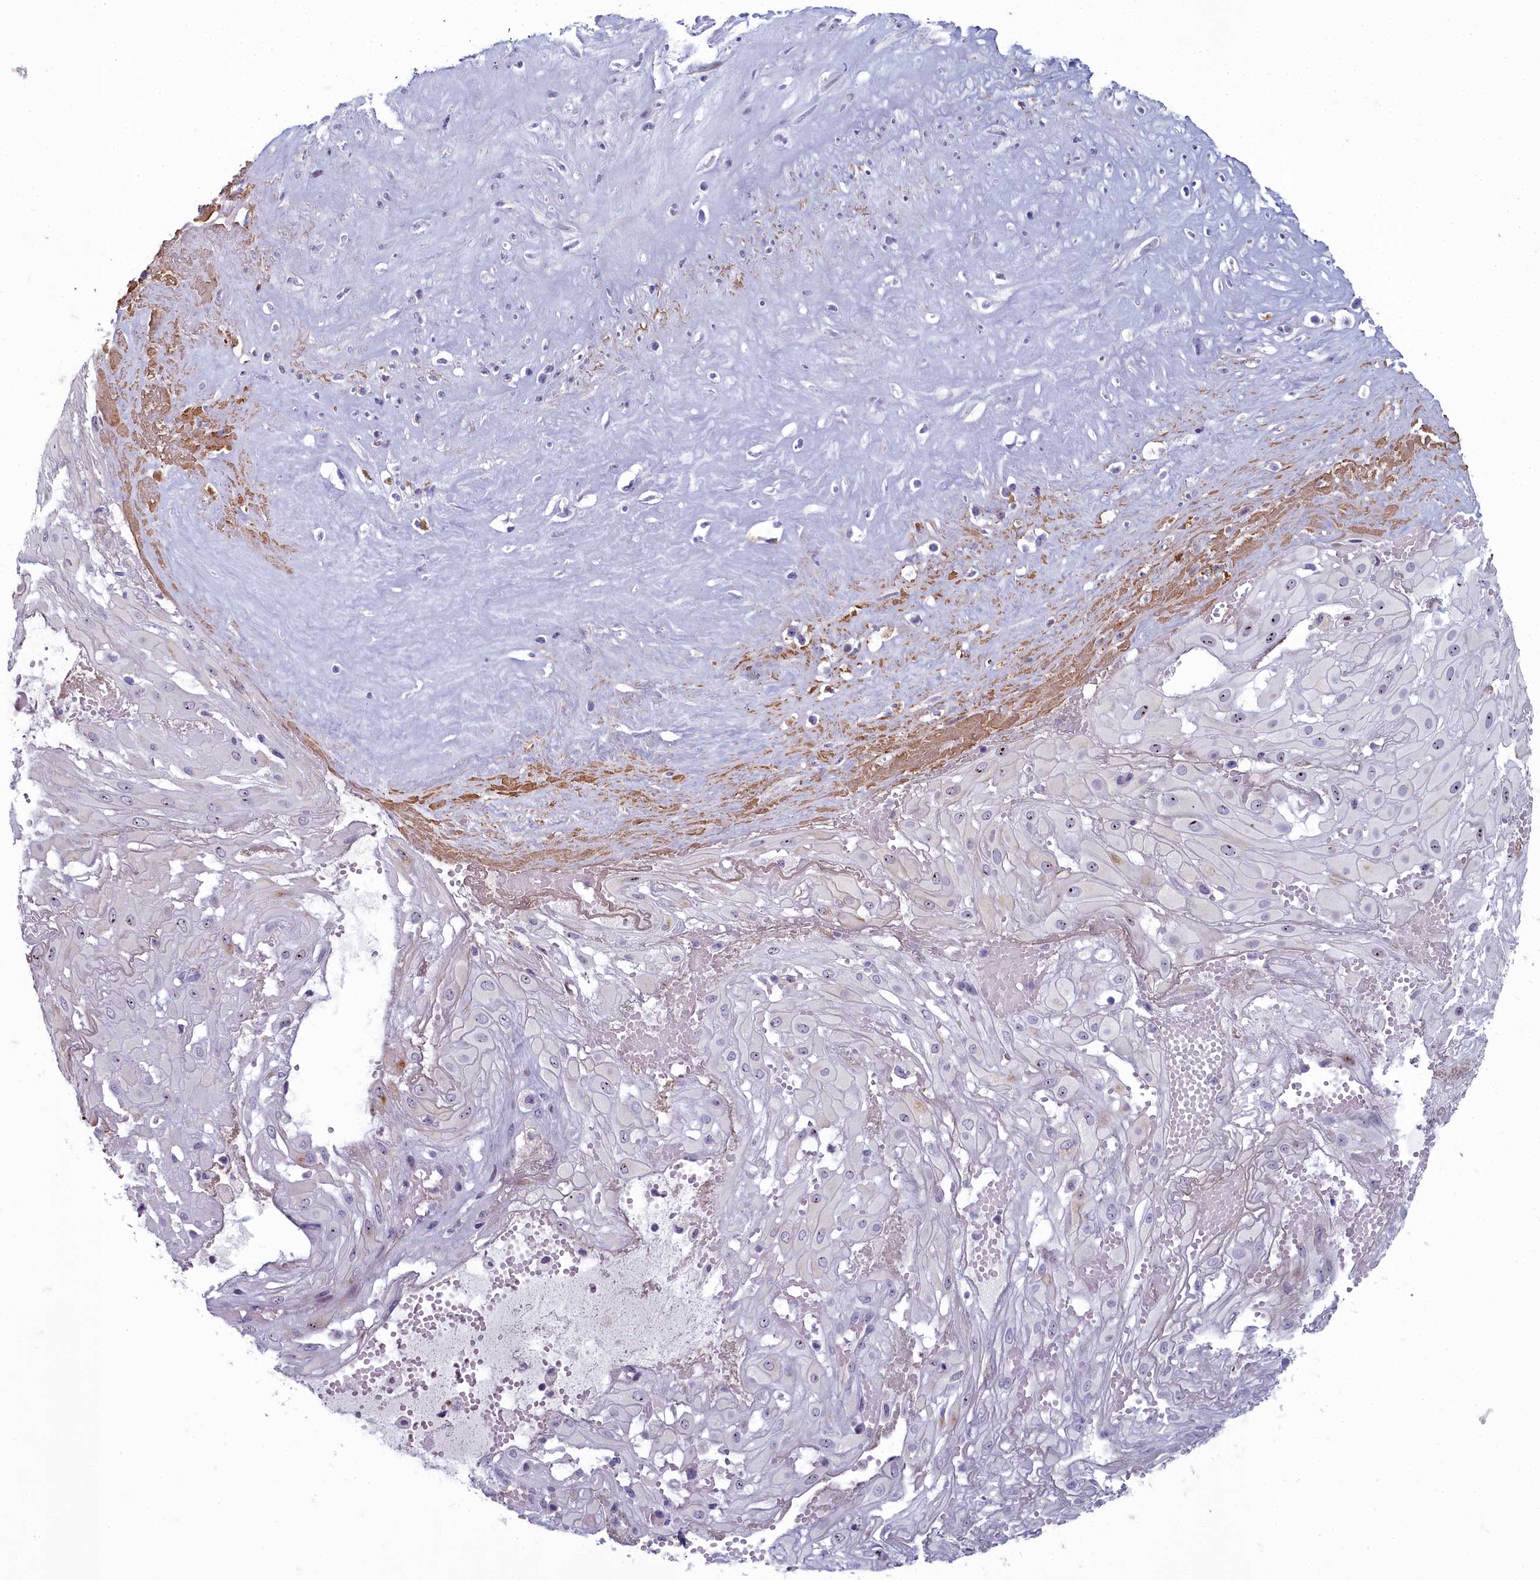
{"staining": {"intensity": "moderate", "quantity": "<25%", "location": "nuclear"}, "tissue": "cervical cancer", "cell_type": "Tumor cells", "image_type": "cancer", "snomed": [{"axis": "morphology", "description": "Squamous cell carcinoma, NOS"}, {"axis": "topography", "description": "Cervix"}], "caption": "Immunohistochemistry micrograph of neoplastic tissue: human cervical cancer stained using IHC reveals low levels of moderate protein expression localized specifically in the nuclear of tumor cells, appearing as a nuclear brown color.", "gene": "INSYN2A", "patient": {"sex": "female", "age": 36}}